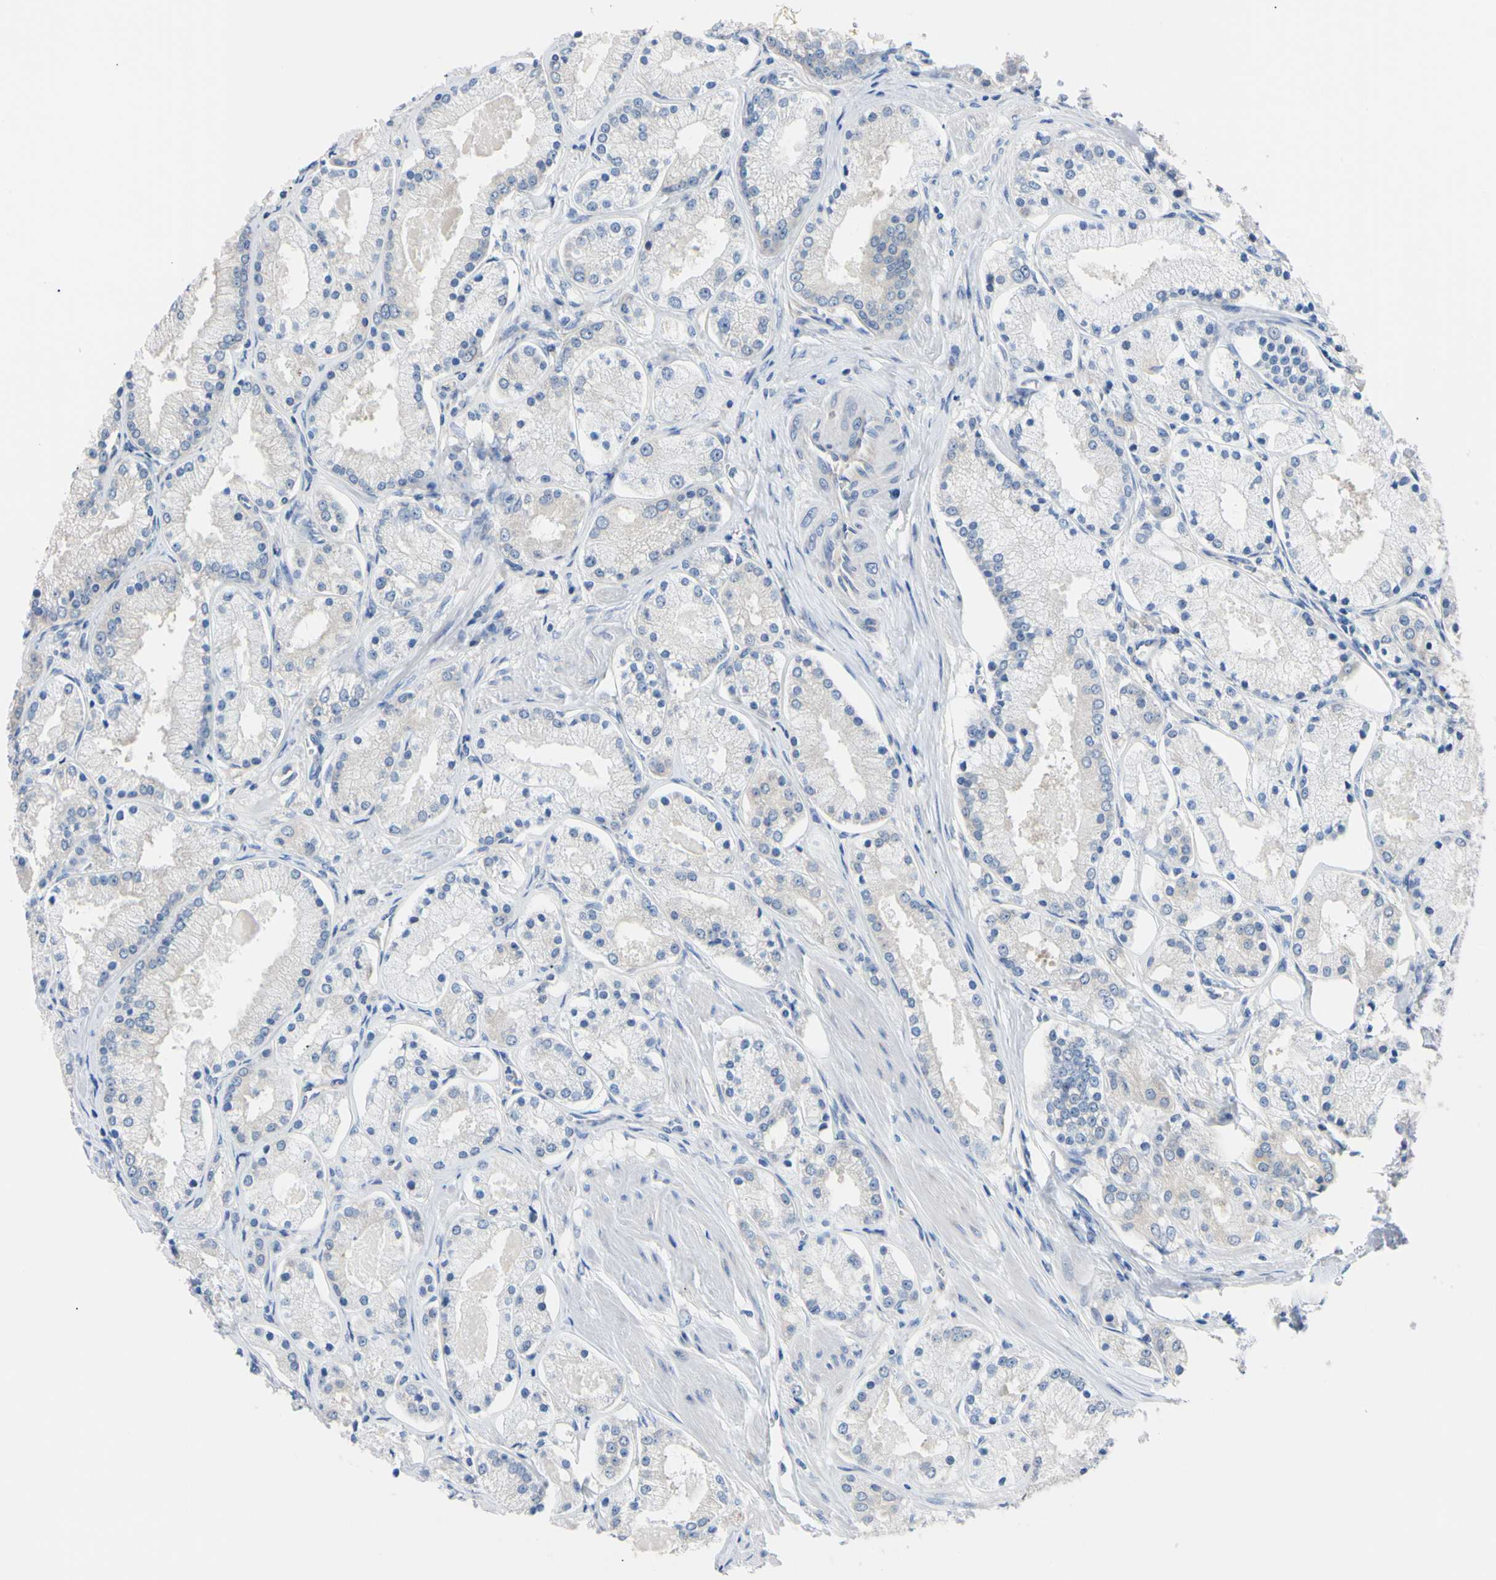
{"staining": {"intensity": "negative", "quantity": "none", "location": "none"}, "tissue": "prostate cancer", "cell_type": "Tumor cells", "image_type": "cancer", "snomed": [{"axis": "morphology", "description": "Adenocarcinoma, High grade"}, {"axis": "topography", "description": "Prostate"}], "caption": "Immunohistochemistry (IHC) histopathology image of neoplastic tissue: prostate adenocarcinoma (high-grade) stained with DAB demonstrates no significant protein staining in tumor cells.", "gene": "RARS1", "patient": {"sex": "male", "age": 66}}